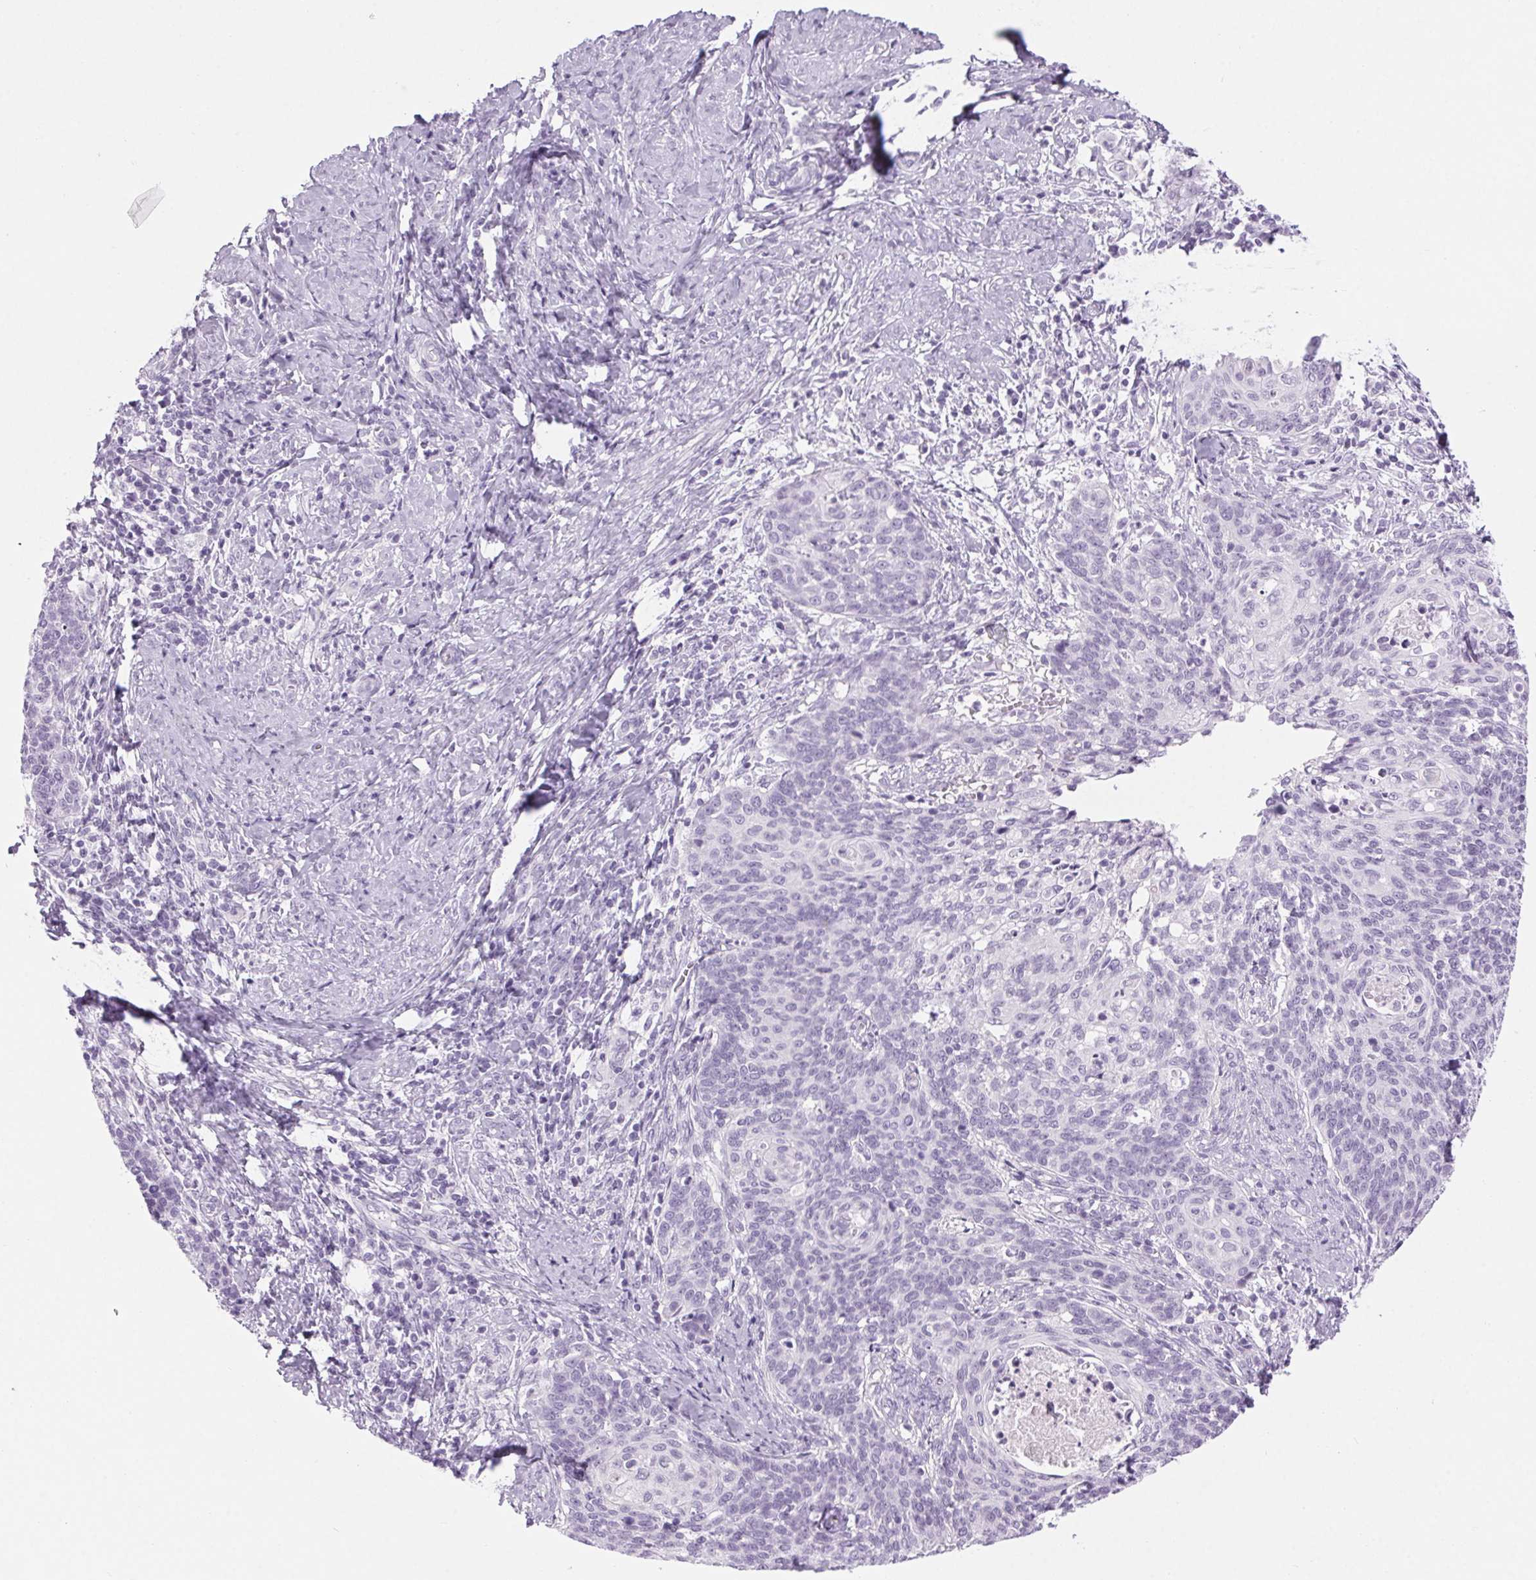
{"staining": {"intensity": "negative", "quantity": "none", "location": "none"}, "tissue": "cervical cancer", "cell_type": "Tumor cells", "image_type": "cancer", "snomed": [{"axis": "morphology", "description": "Normal tissue, NOS"}, {"axis": "morphology", "description": "Squamous cell carcinoma, NOS"}, {"axis": "topography", "description": "Cervix"}], "caption": "IHC of human cervical cancer exhibits no staining in tumor cells.", "gene": "LRP2", "patient": {"sex": "female", "age": 39}}